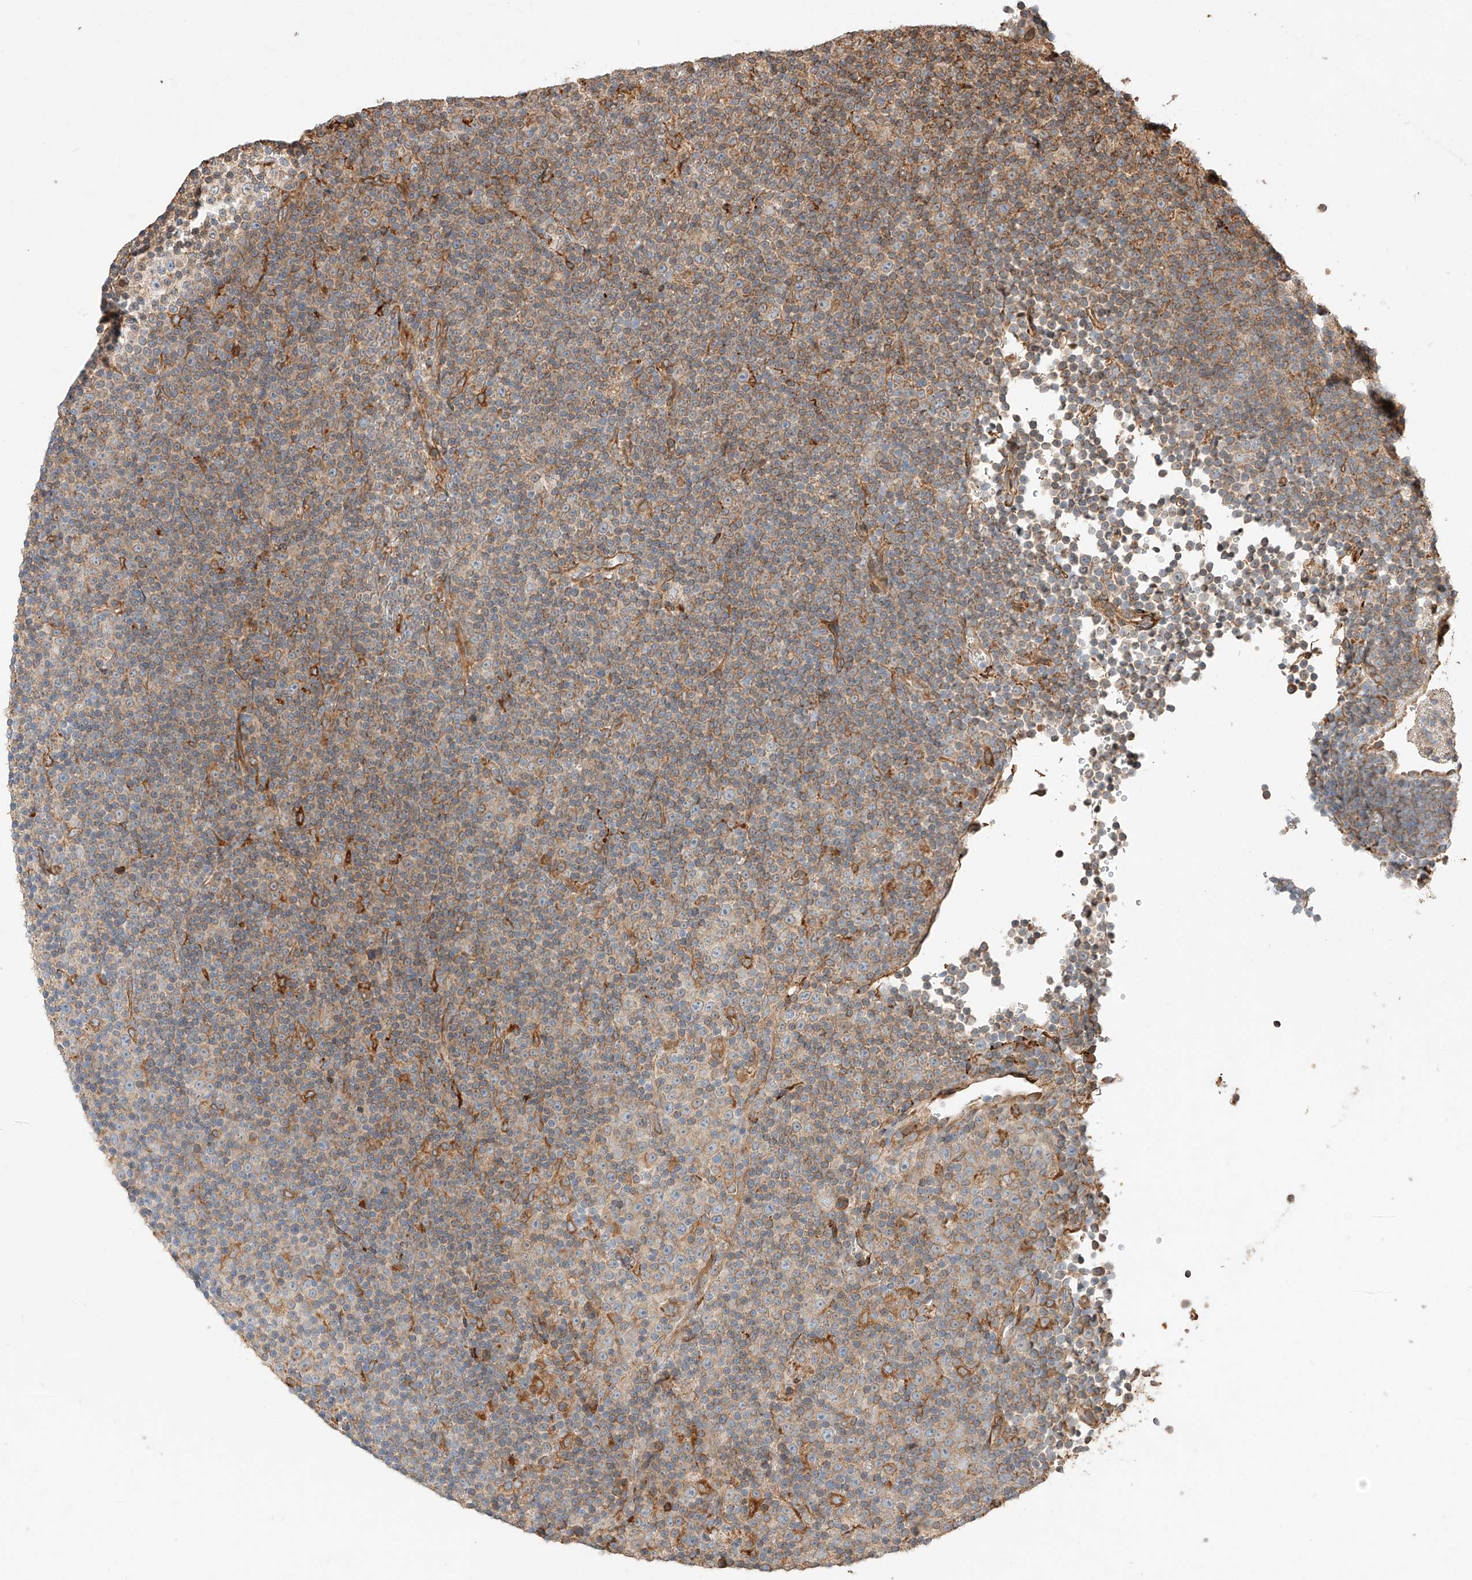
{"staining": {"intensity": "weak", "quantity": ">75%", "location": "cytoplasmic/membranous"}, "tissue": "lymphoma", "cell_type": "Tumor cells", "image_type": "cancer", "snomed": [{"axis": "morphology", "description": "Malignant lymphoma, non-Hodgkin's type, Low grade"}, {"axis": "topography", "description": "Lymph node"}], "caption": "Human low-grade malignant lymphoma, non-Hodgkin's type stained for a protein (brown) exhibits weak cytoplasmic/membranous positive positivity in approximately >75% of tumor cells.", "gene": "ZNF84", "patient": {"sex": "female", "age": 67}}